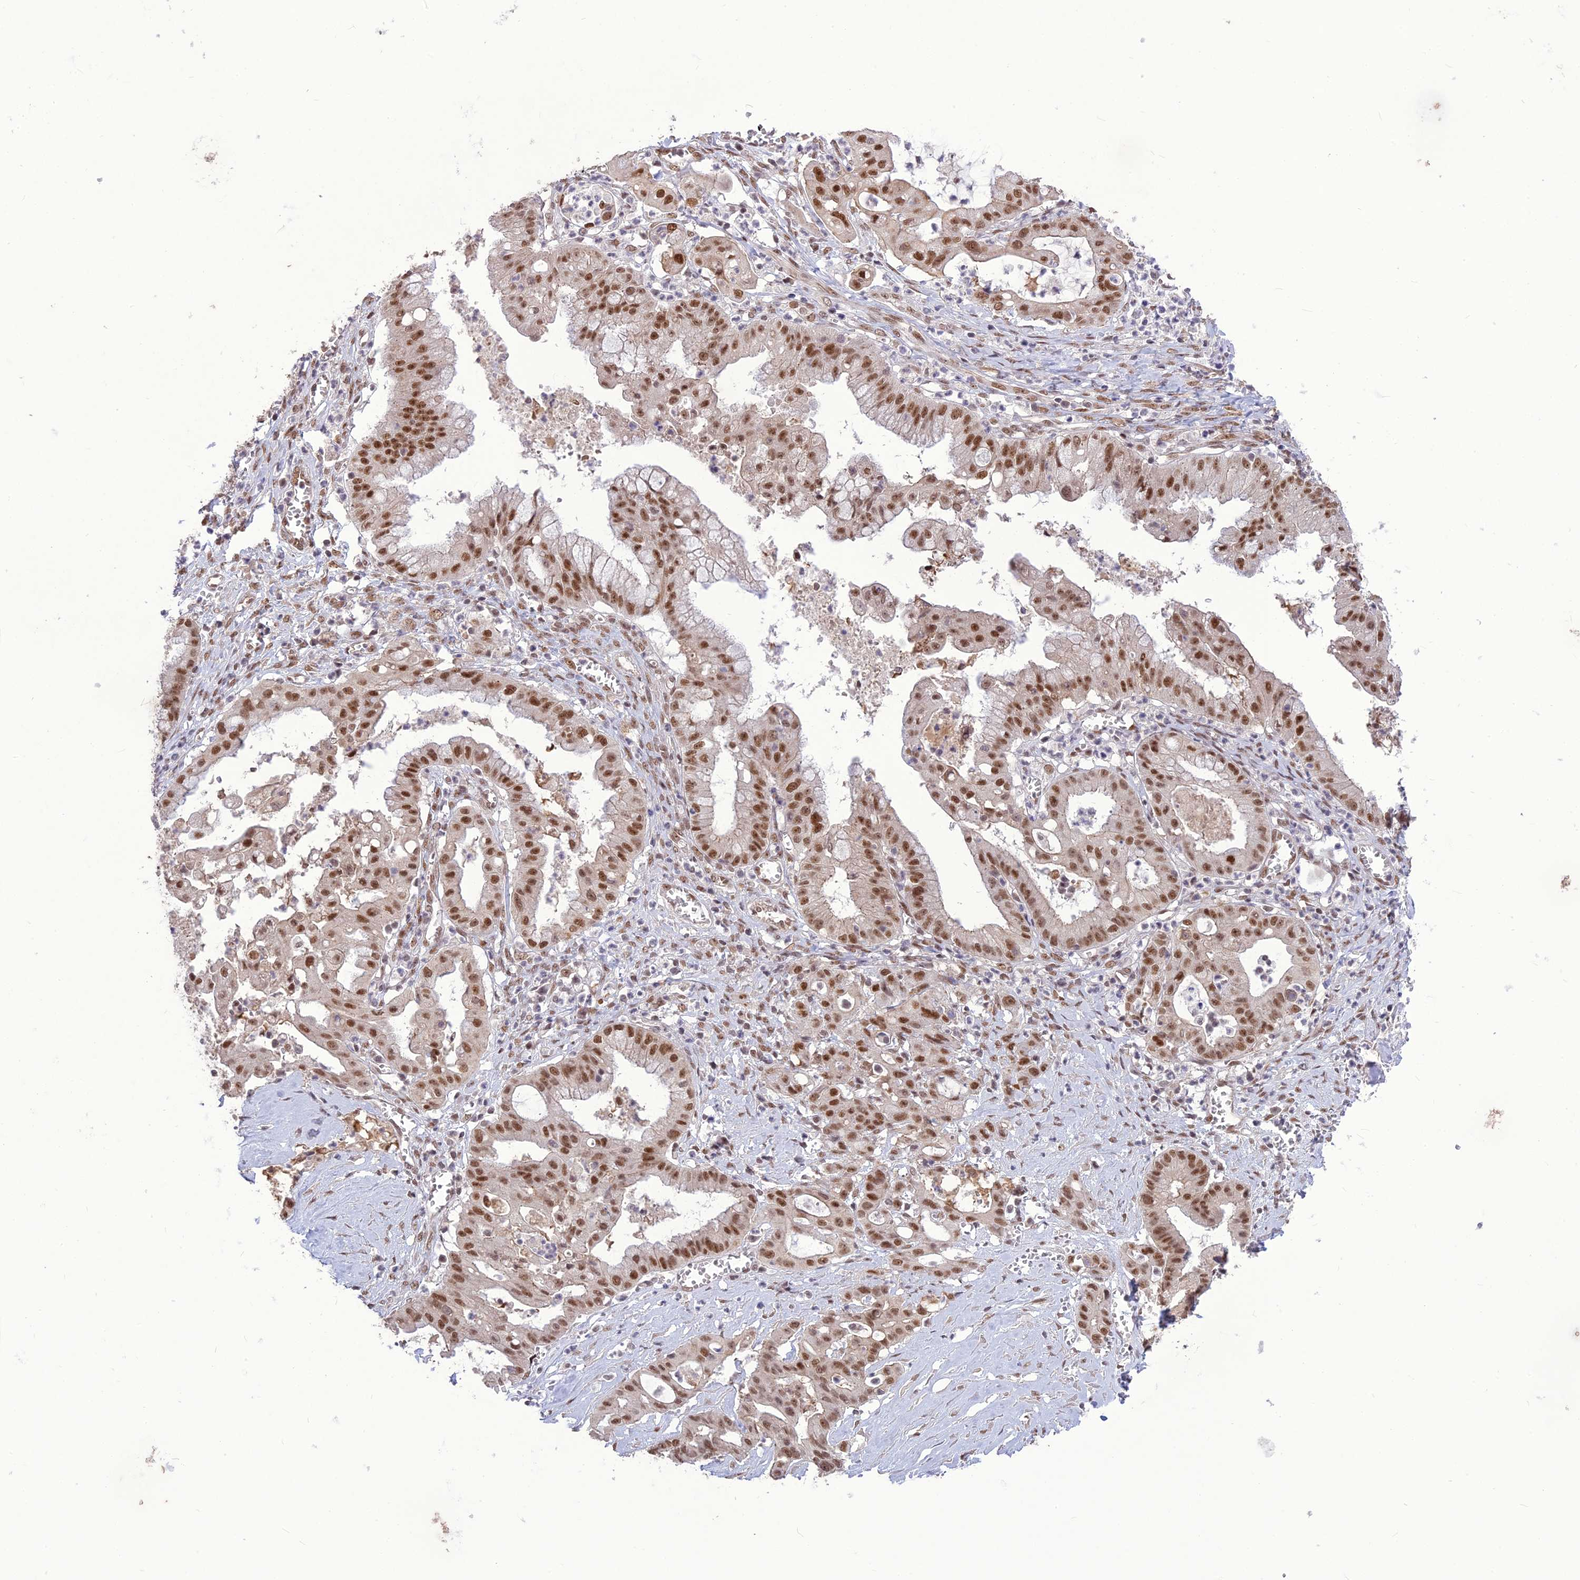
{"staining": {"intensity": "strong", "quantity": ">75%", "location": "nuclear"}, "tissue": "ovarian cancer", "cell_type": "Tumor cells", "image_type": "cancer", "snomed": [{"axis": "morphology", "description": "Cystadenocarcinoma, mucinous, NOS"}, {"axis": "topography", "description": "Ovary"}], "caption": "High-magnification brightfield microscopy of ovarian cancer (mucinous cystadenocarcinoma) stained with DAB (3,3'-diaminobenzidine) (brown) and counterstained with hematoxylin (blue). tumor cells exhibit strong nuclear expression is present in approximately>75% of cells.", "gene": "DIS3", "patient": {"sex": "female", "age": 70}}